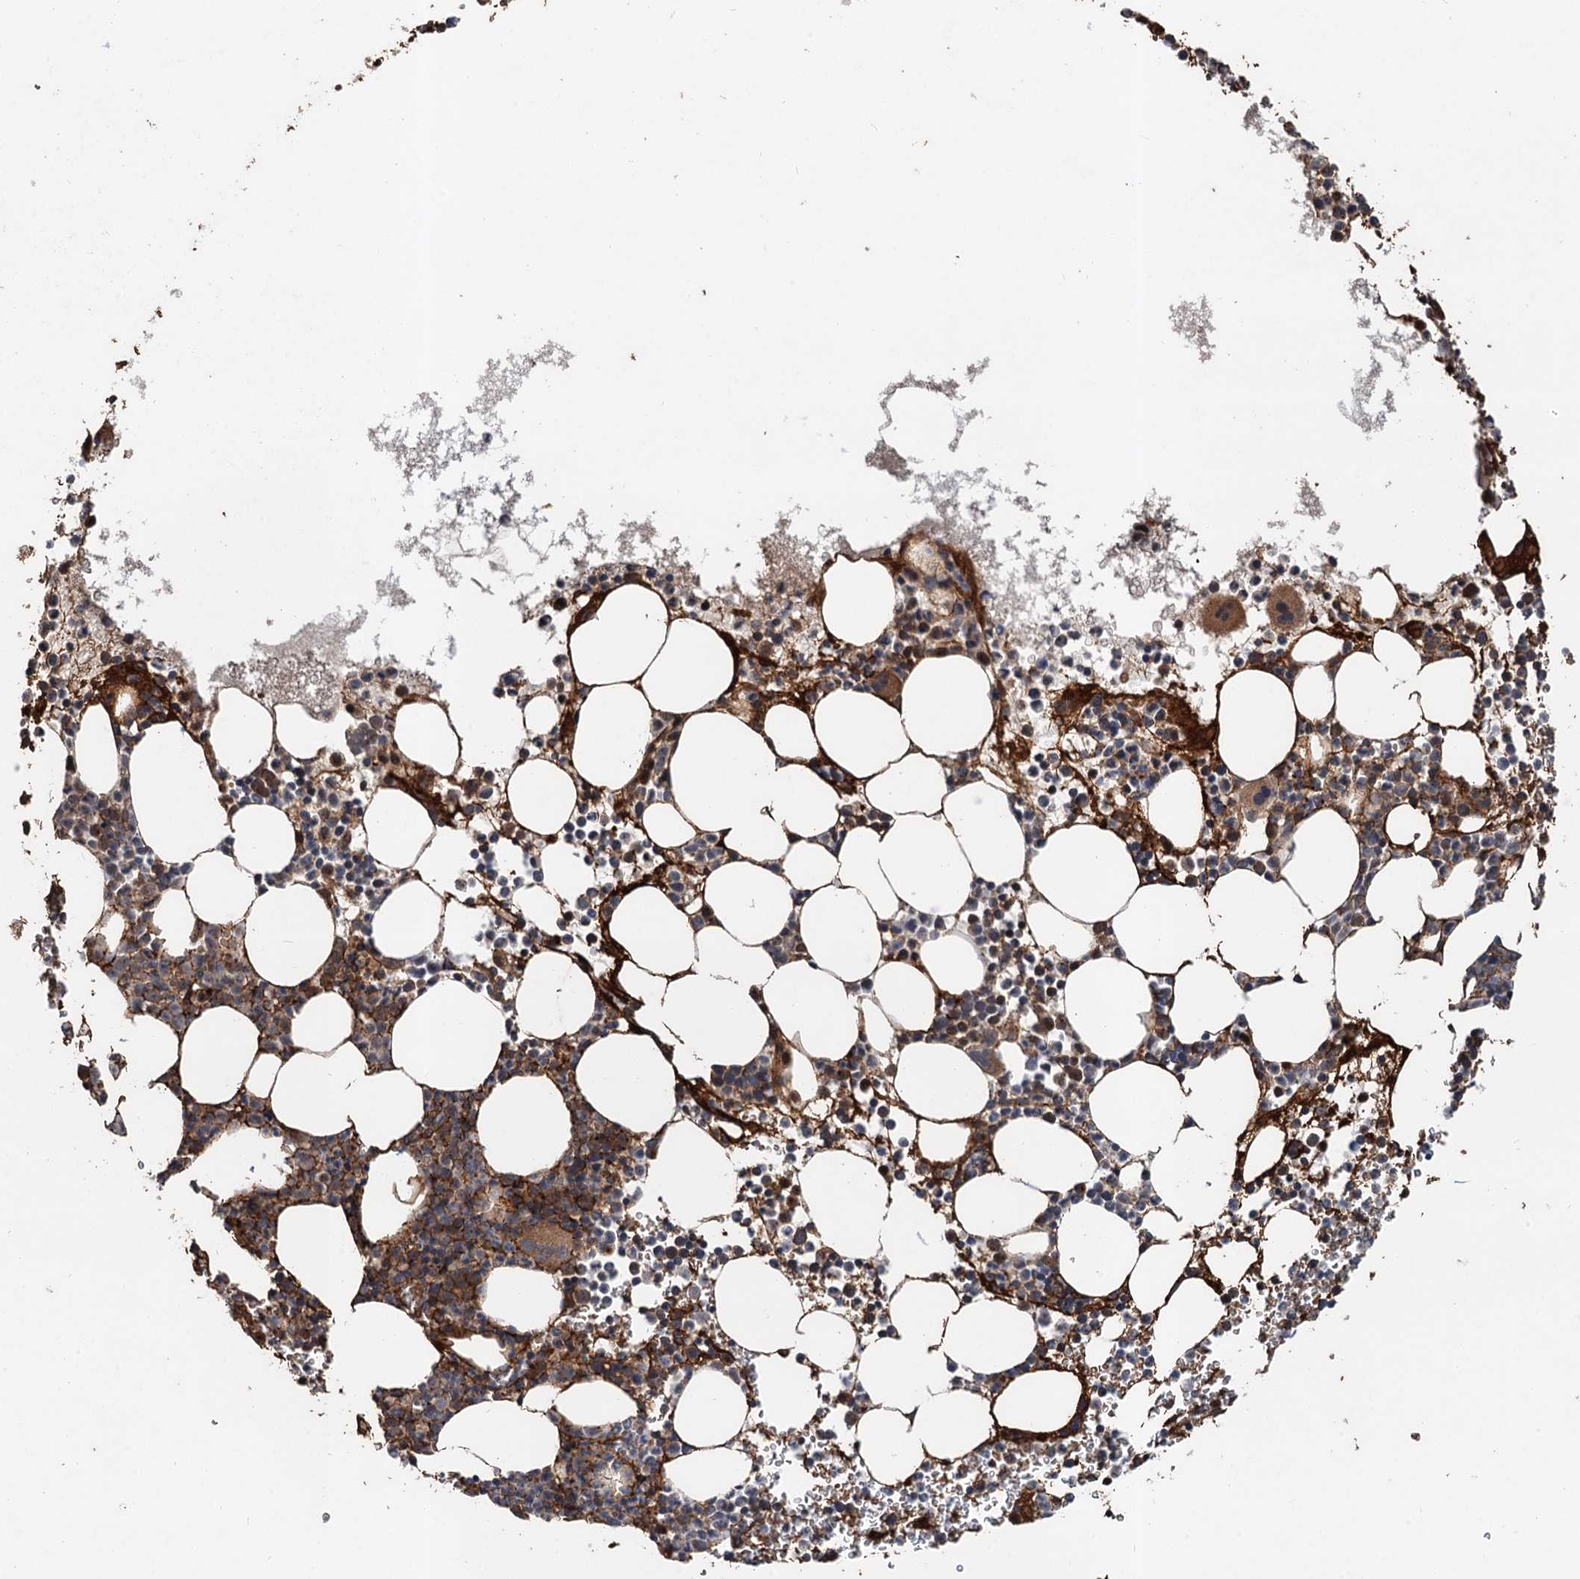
{"staining": {"intensity": "strong", "quantity": "25%-75%", "location": "cytoplasmic/membranous"}, "tissue": "bone marrow", "cell_type": "Hematopoietic cells", "image_type": "normal", "snomed": [{"axis": "morphology", "description": "Normal tissue, NOS"}, {"axis": "topography", "description": "Bone marrow"}], "caption": "A brown stain labels strong cytoplasmic/membranous expression of a protein in hematopoietic cells of benign human bone marrow. Immunohistochemistry stains the protein of interest in brown and the nuclei are stained blue.", "gene": "DEXI", "patient": {"sex": "female", "age": 78}}